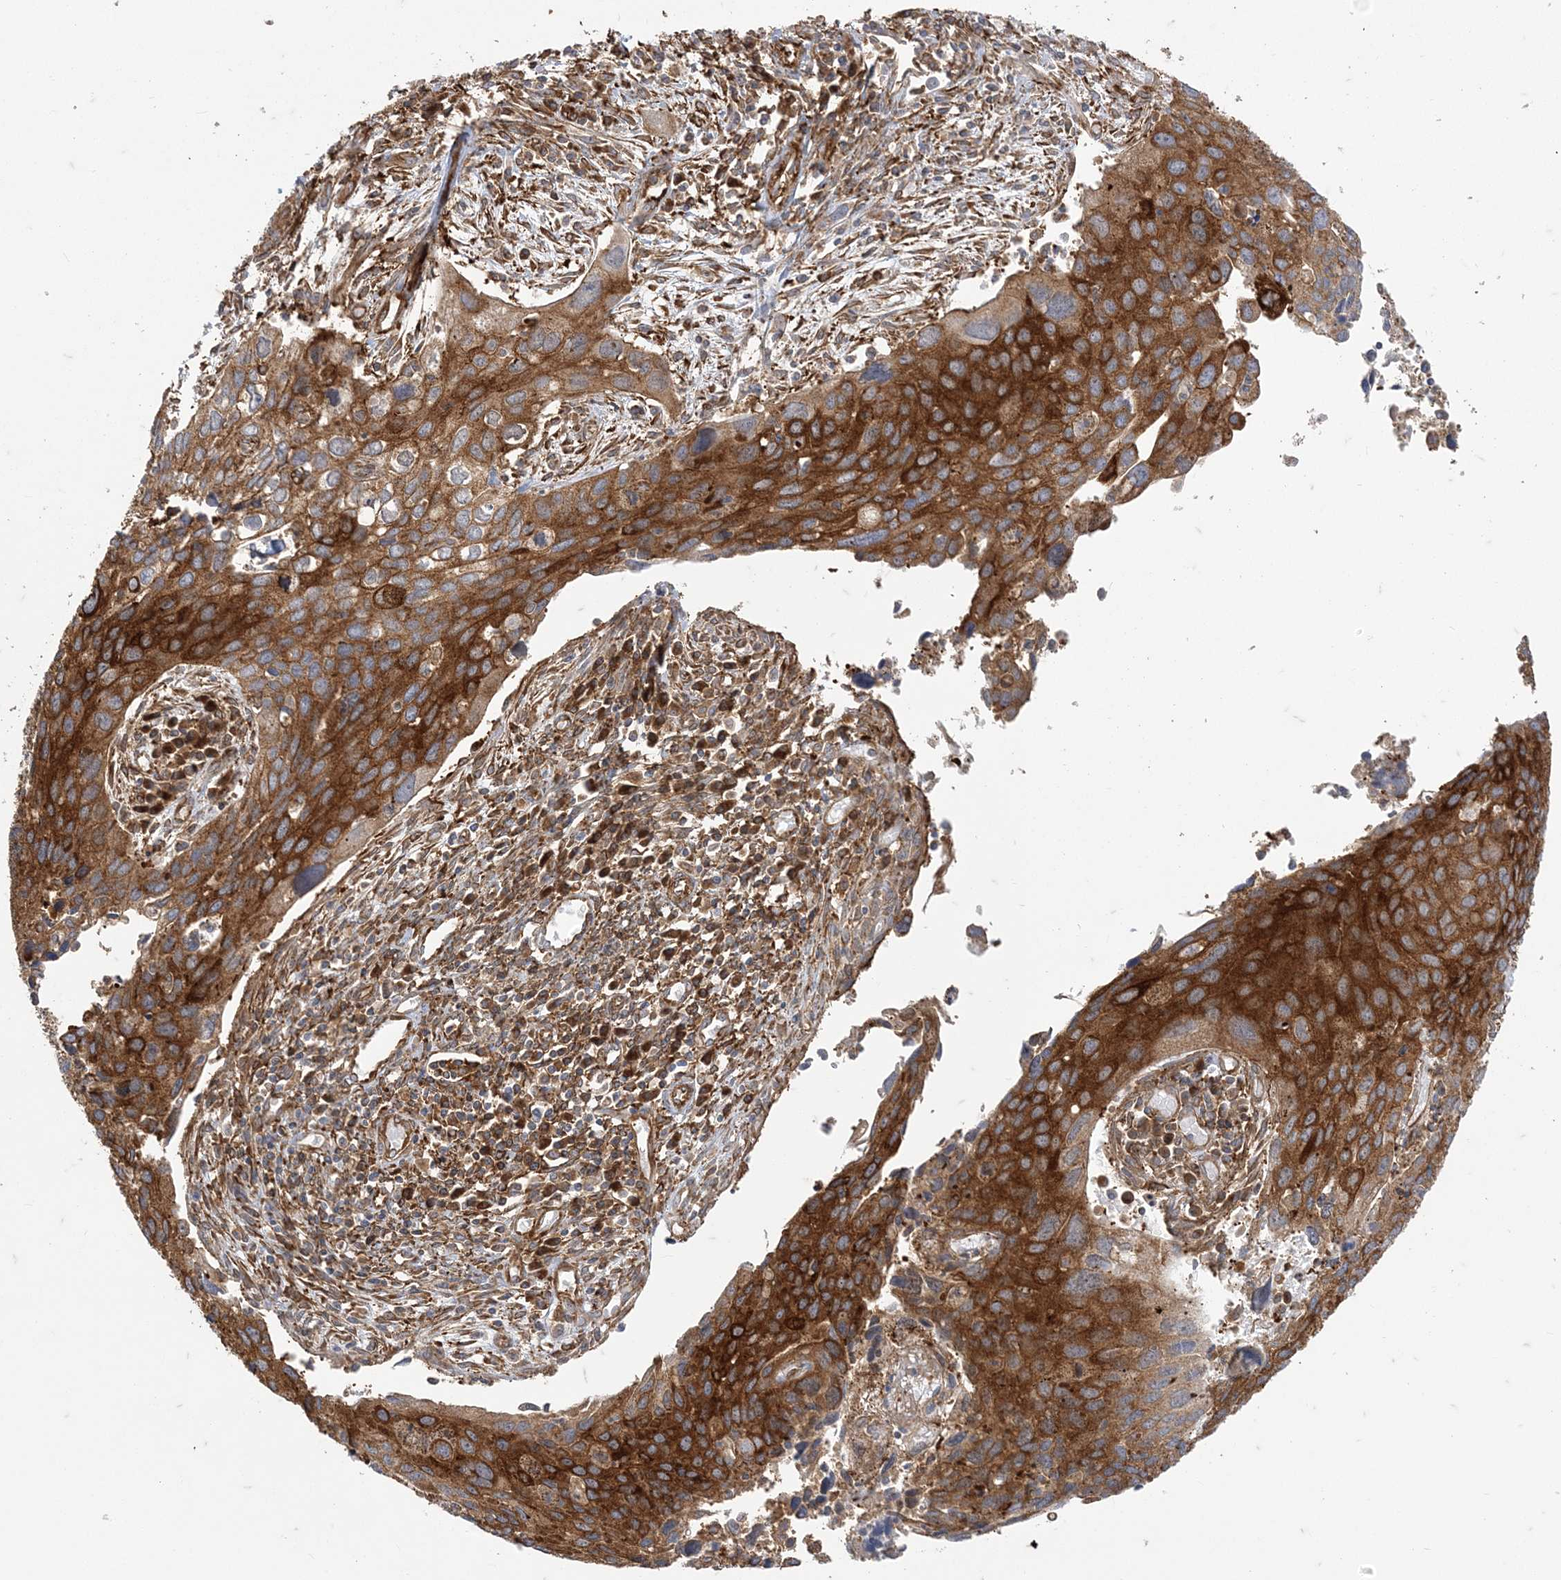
{"staining": {"intensity": "strong", "quantity": ">75%", "location": "cytoplasmic/membranous"}, "tissue": "cervical cancer", "cell_type": "Tumor cells", "image_type": "cancer", "snomed": [{"axis": "morphology", "description": "Squamous cell carcinoma, NOS"}, {"axis": "topography", "description": "Cervix"}], "caption": "Immunohistochemical staining of squamous cell carcinoma (cervical) demonstrates strong cytoplasmic/membranous protein expression in about >75% of tumor cells.", "gene": "DERL3", "patient": {"sex": "female", "age": 55}}